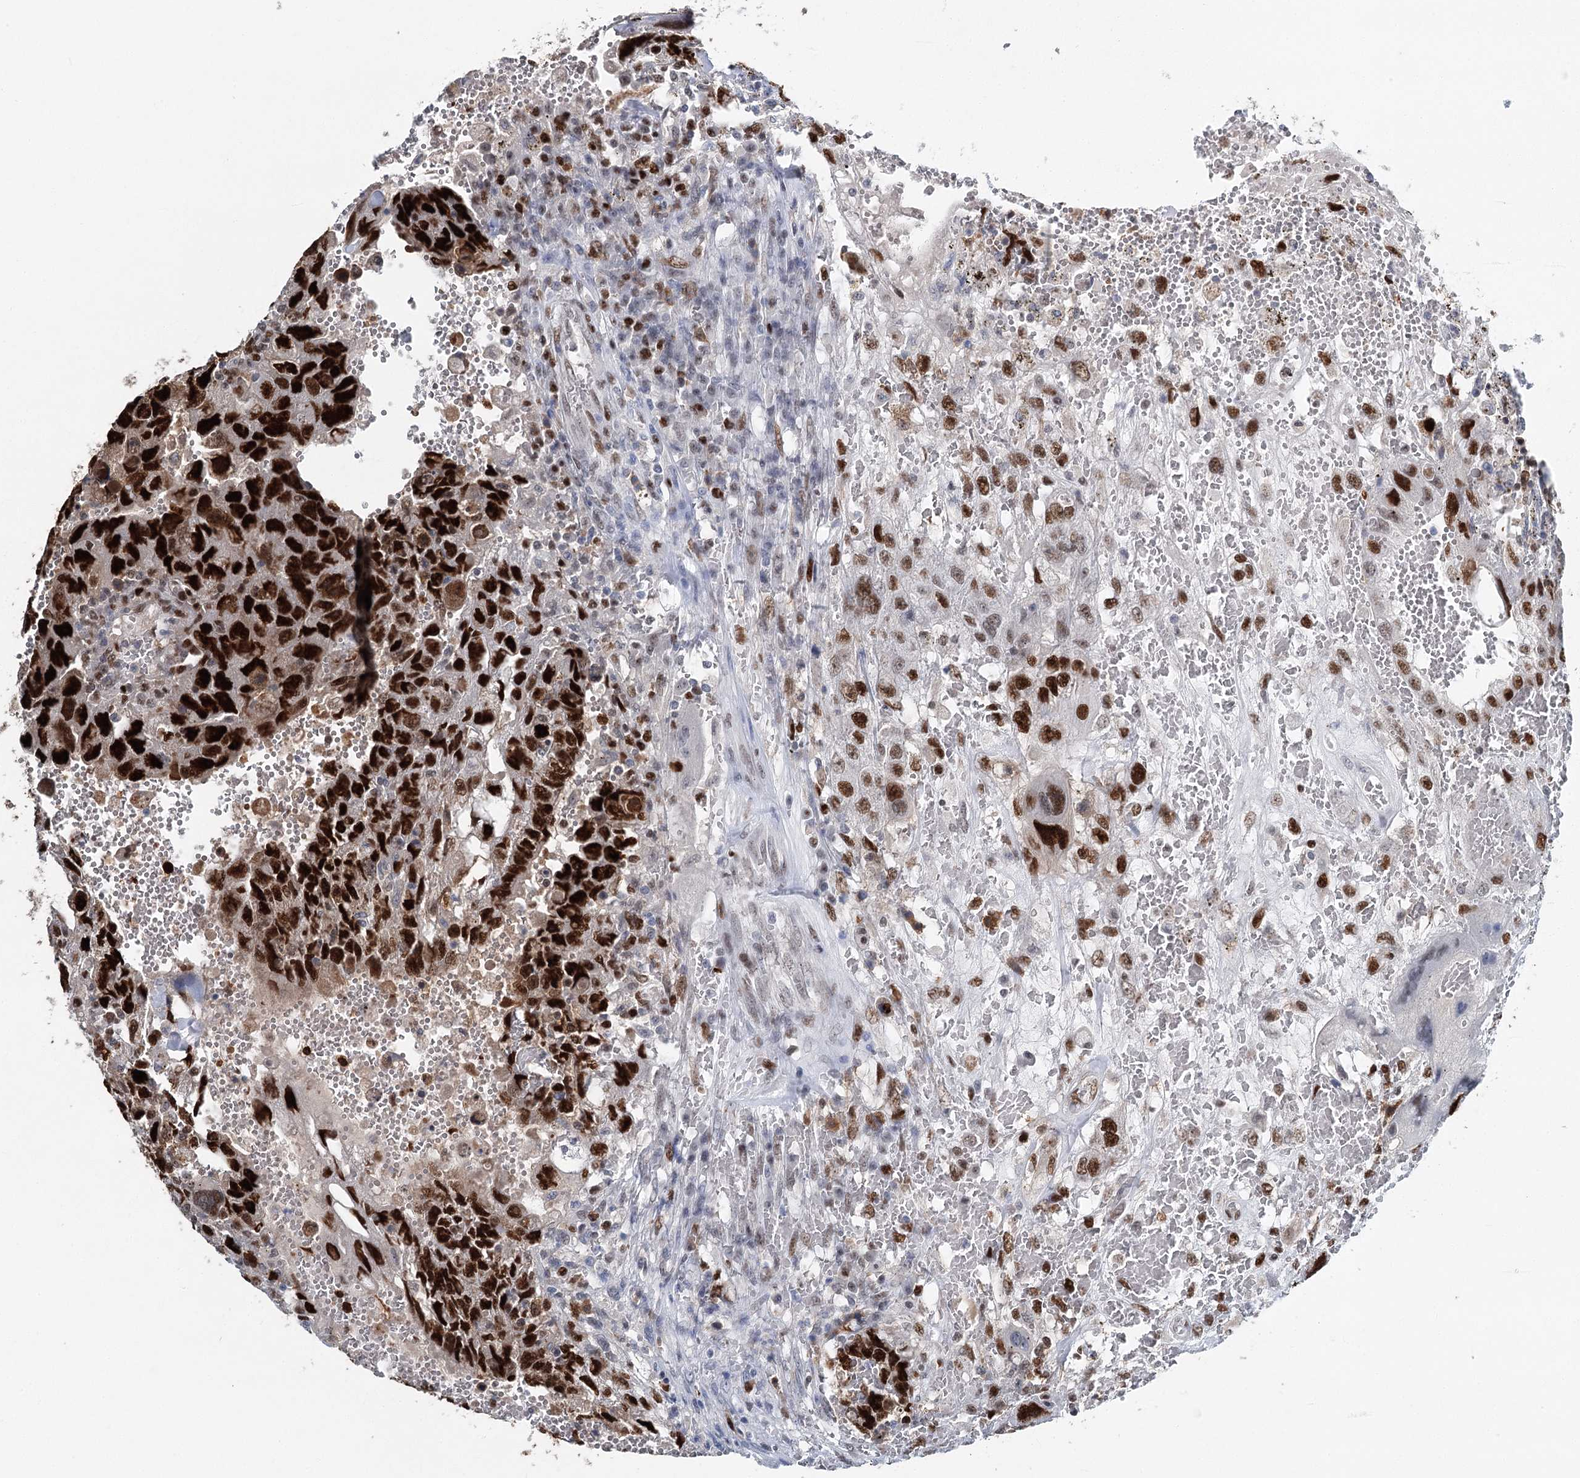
{"staining": {"intensity": "strong", "quantity": ">75%", "location": "nuclear"}, "tissue": "testis cancer", "cell_type": "Tumor cells", "image_type": "cancer", "snomed": [{"axis": "morphology", "description": "Carcinoma, Embryonal, NOS"}, {"axis": "topography", "description": "Testis"}], "caption": "Protein expression analysis of testis embryonal carcinoma reveals strong nuclear positivity in about >75% of tumor cells. (DAB IHC, brown staining for protein, blue staining for nuclei).", "gene": "HAT1", "patient": {"sex": "male", "age": 26}}